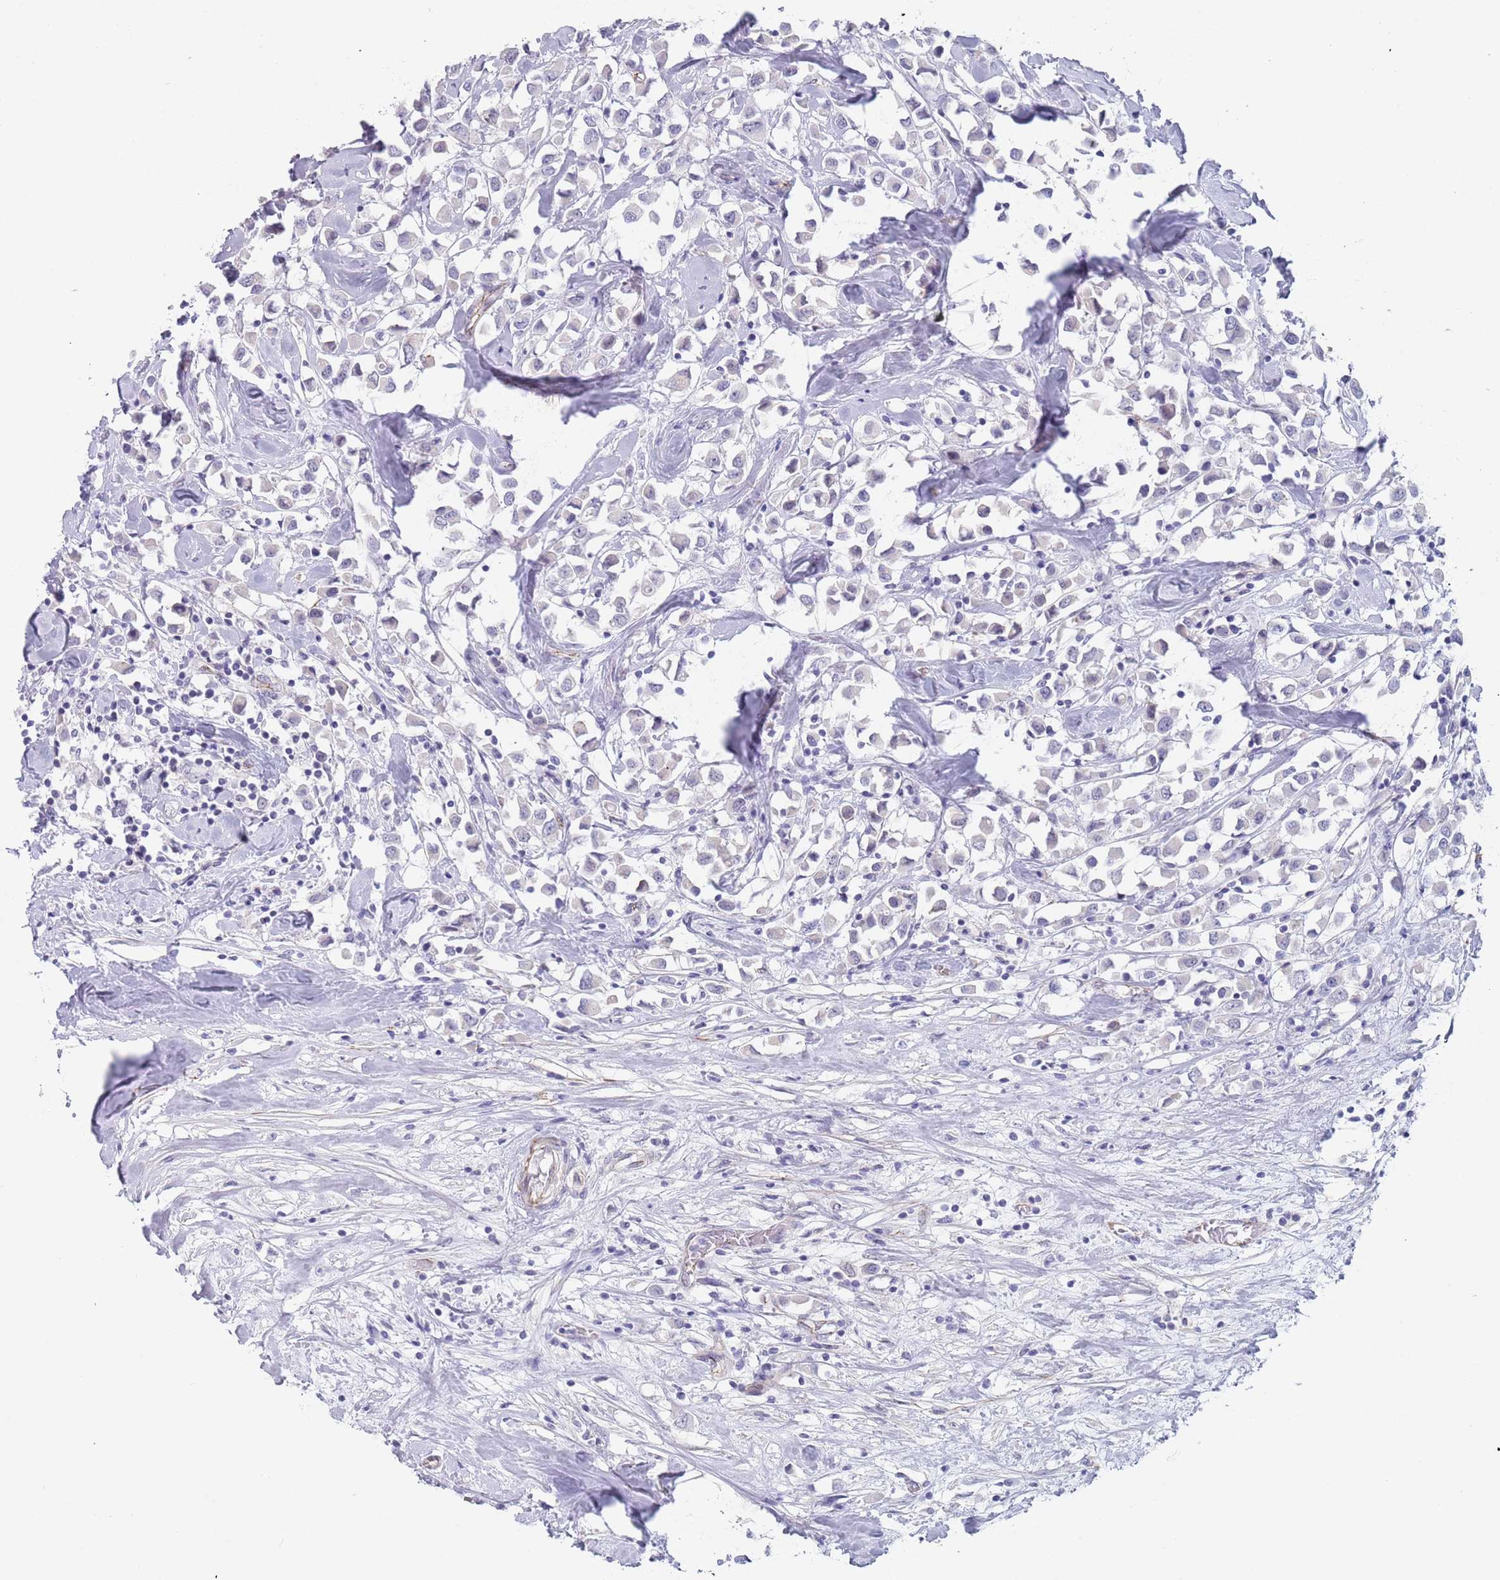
{"staining": {"intensity": "negative", "quantity": "none", "location": "none"}, "tissue": "breast cancer", "cell_type": "Tumor cells", "image_type": "cancer", "snomed": [{"axis": "morphology", "description": "Duct carcinoma"}, {"axis": "topography", "description": "Breast"}], "caption": "Breast cancer was stained to show a protein in brown. There is no significant staining in tumor cells.", "gene": "OR5A2", "patient": {"sex": "female", "age": 61}}